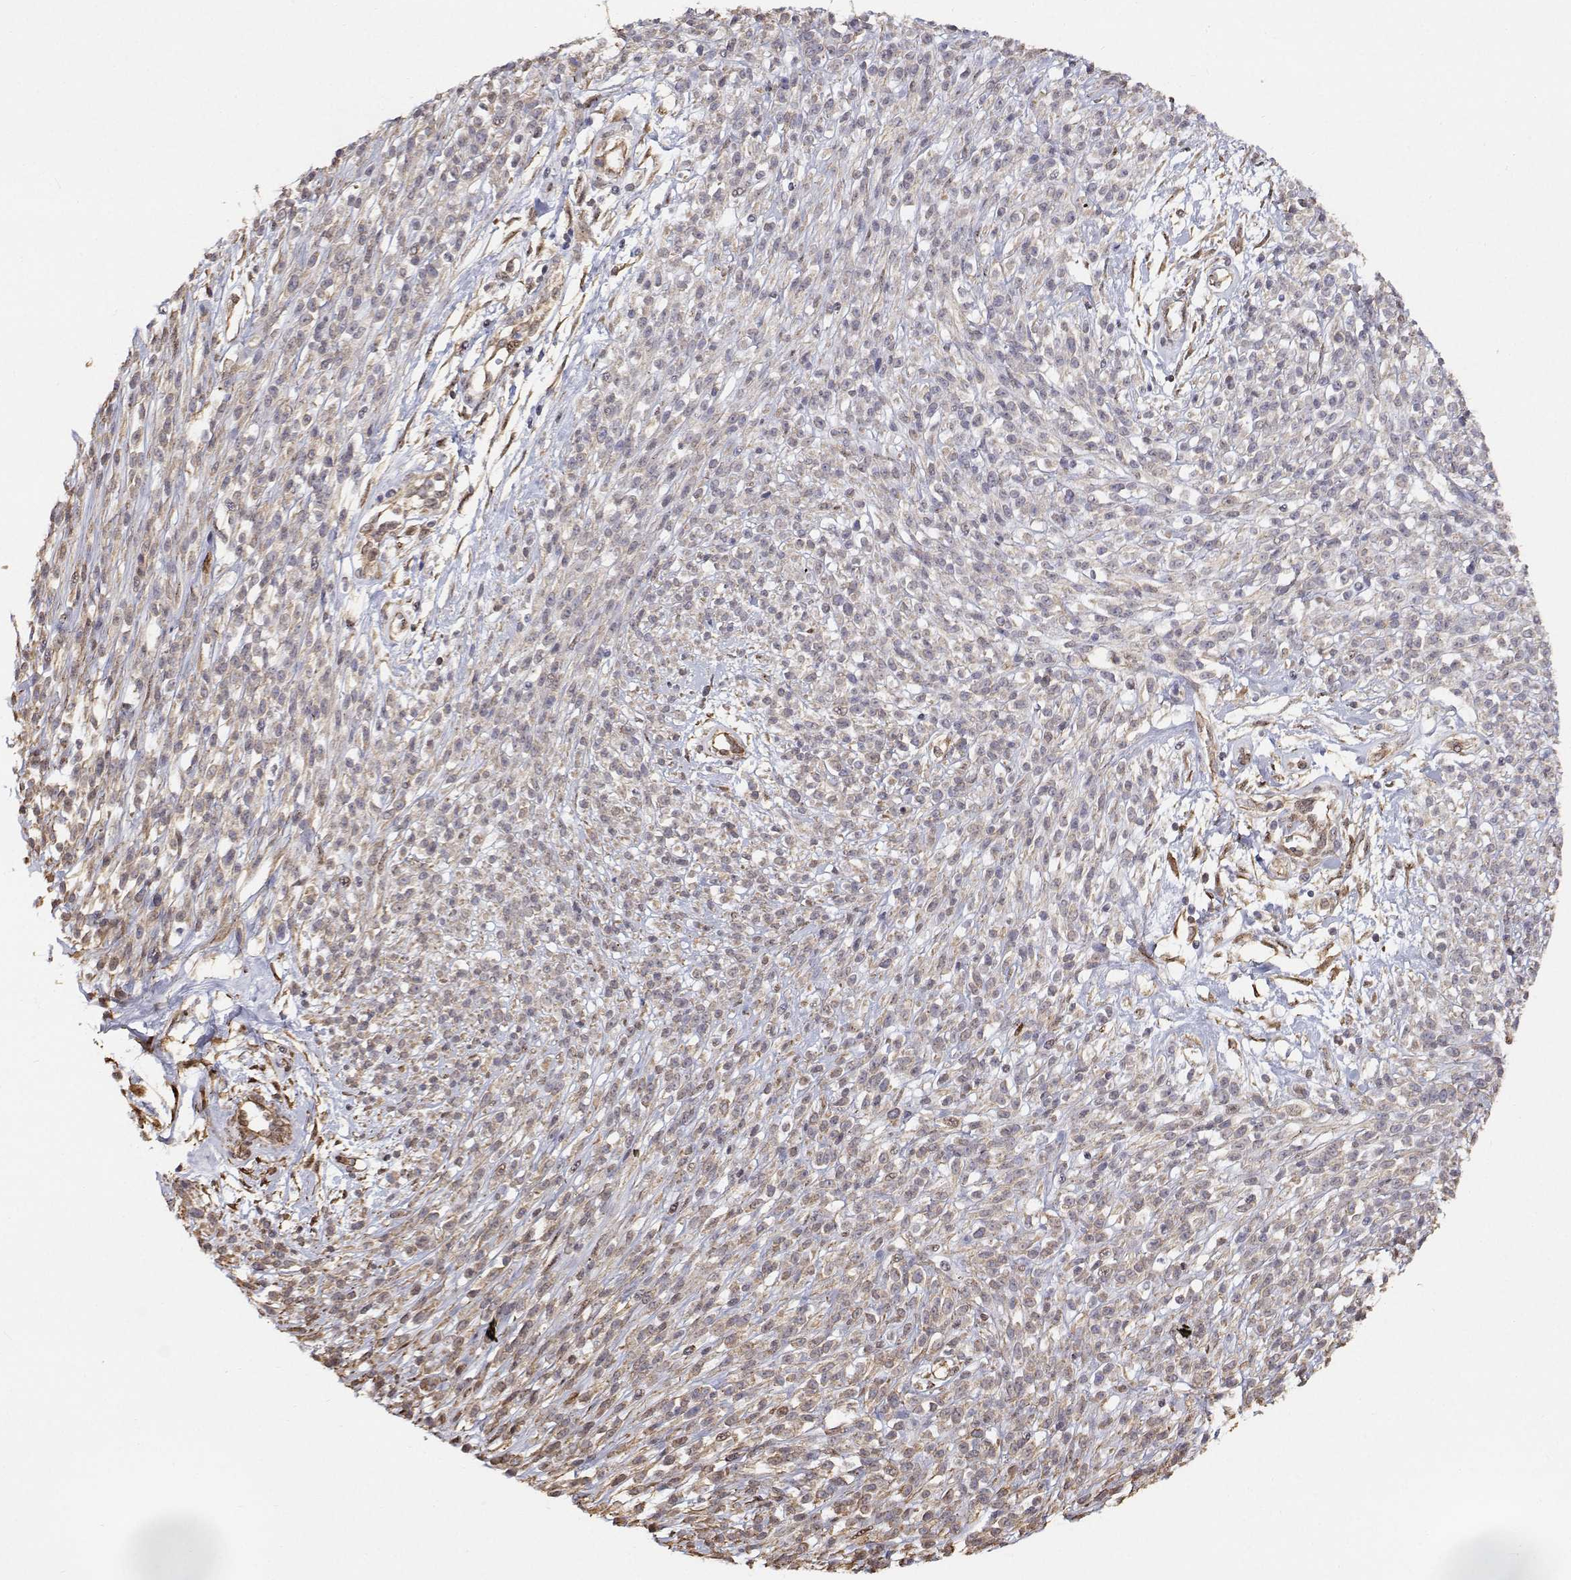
{"staining": {"intensity": "negative", "quantity": "none", "location": "none"}, "tissue": "melanoma", "cell_type": "Tumor cells", "image_type": "cancer", "snomed": [{"axis": "morphology", "description": "Malignant melanoma, NOS"}, {"axis": "topography", "description": "Skin"}, {"axis": "topography", "description": "Skin of trunk"}], "caption": "Immunohistochemical staining of human melanoma shows no significant positivity in tumor cells.", "gene": "GSDMA", "patient": {"sex": "male", "age": 74}}